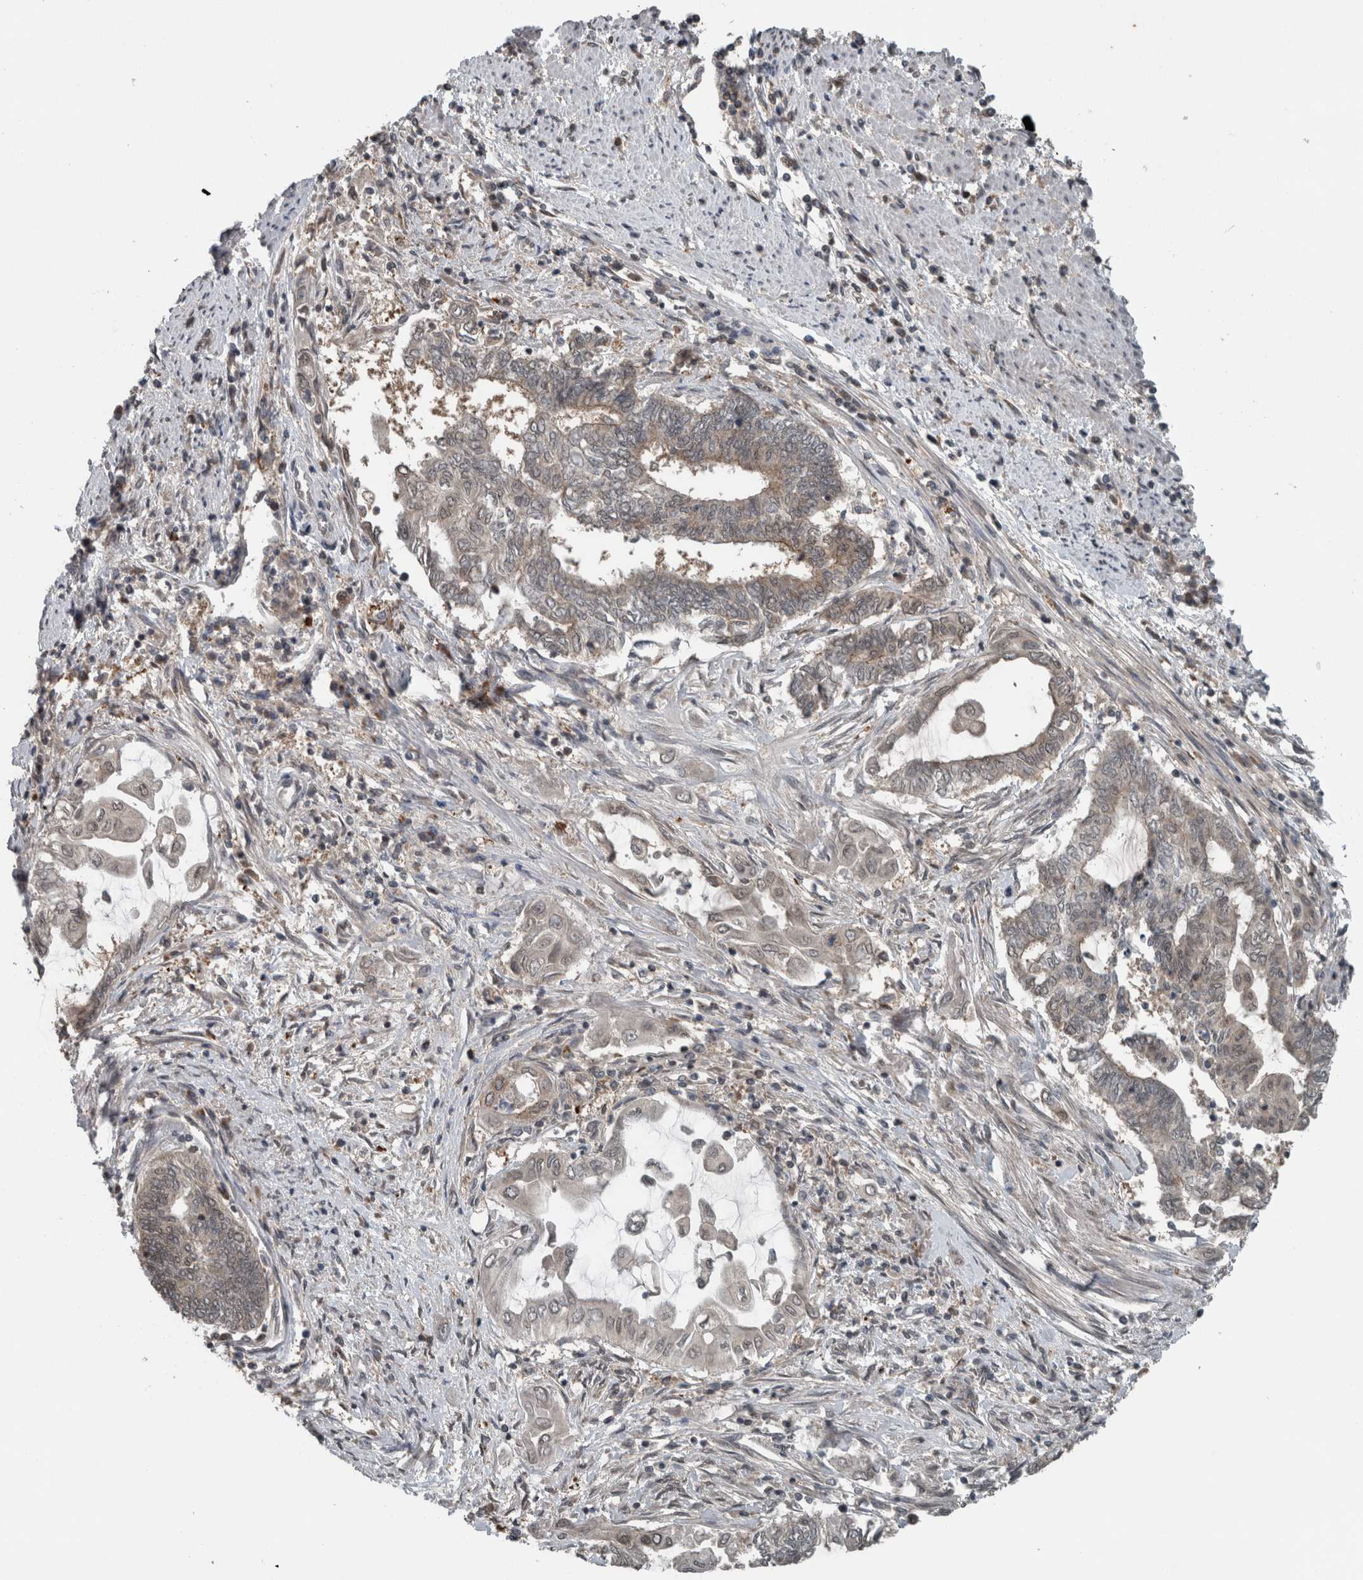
{"staining": {"intensity": "weak", "quantity": "25%-75%", "location": "cytoplasmic/membranous"}, "tissue": "endometrial cancer", "cell_type": "Tumor cells", "image_type": "cancer", "snomed": [{"axis": "morphology", "description": "Adenocarcinoma, NOS"}, {"axis": "topography", "description": "Uterus"}, {"axis": "topography", "description": "Endometrium"}], "caption": "Protein staining displays weak cytoplasmic/membranous positivity in approximately 25%-75% of tumor cells in endometrial adenocarcinoma.", "gene": "SPAG7", "patient": {"sex": "female", "age": 70}}